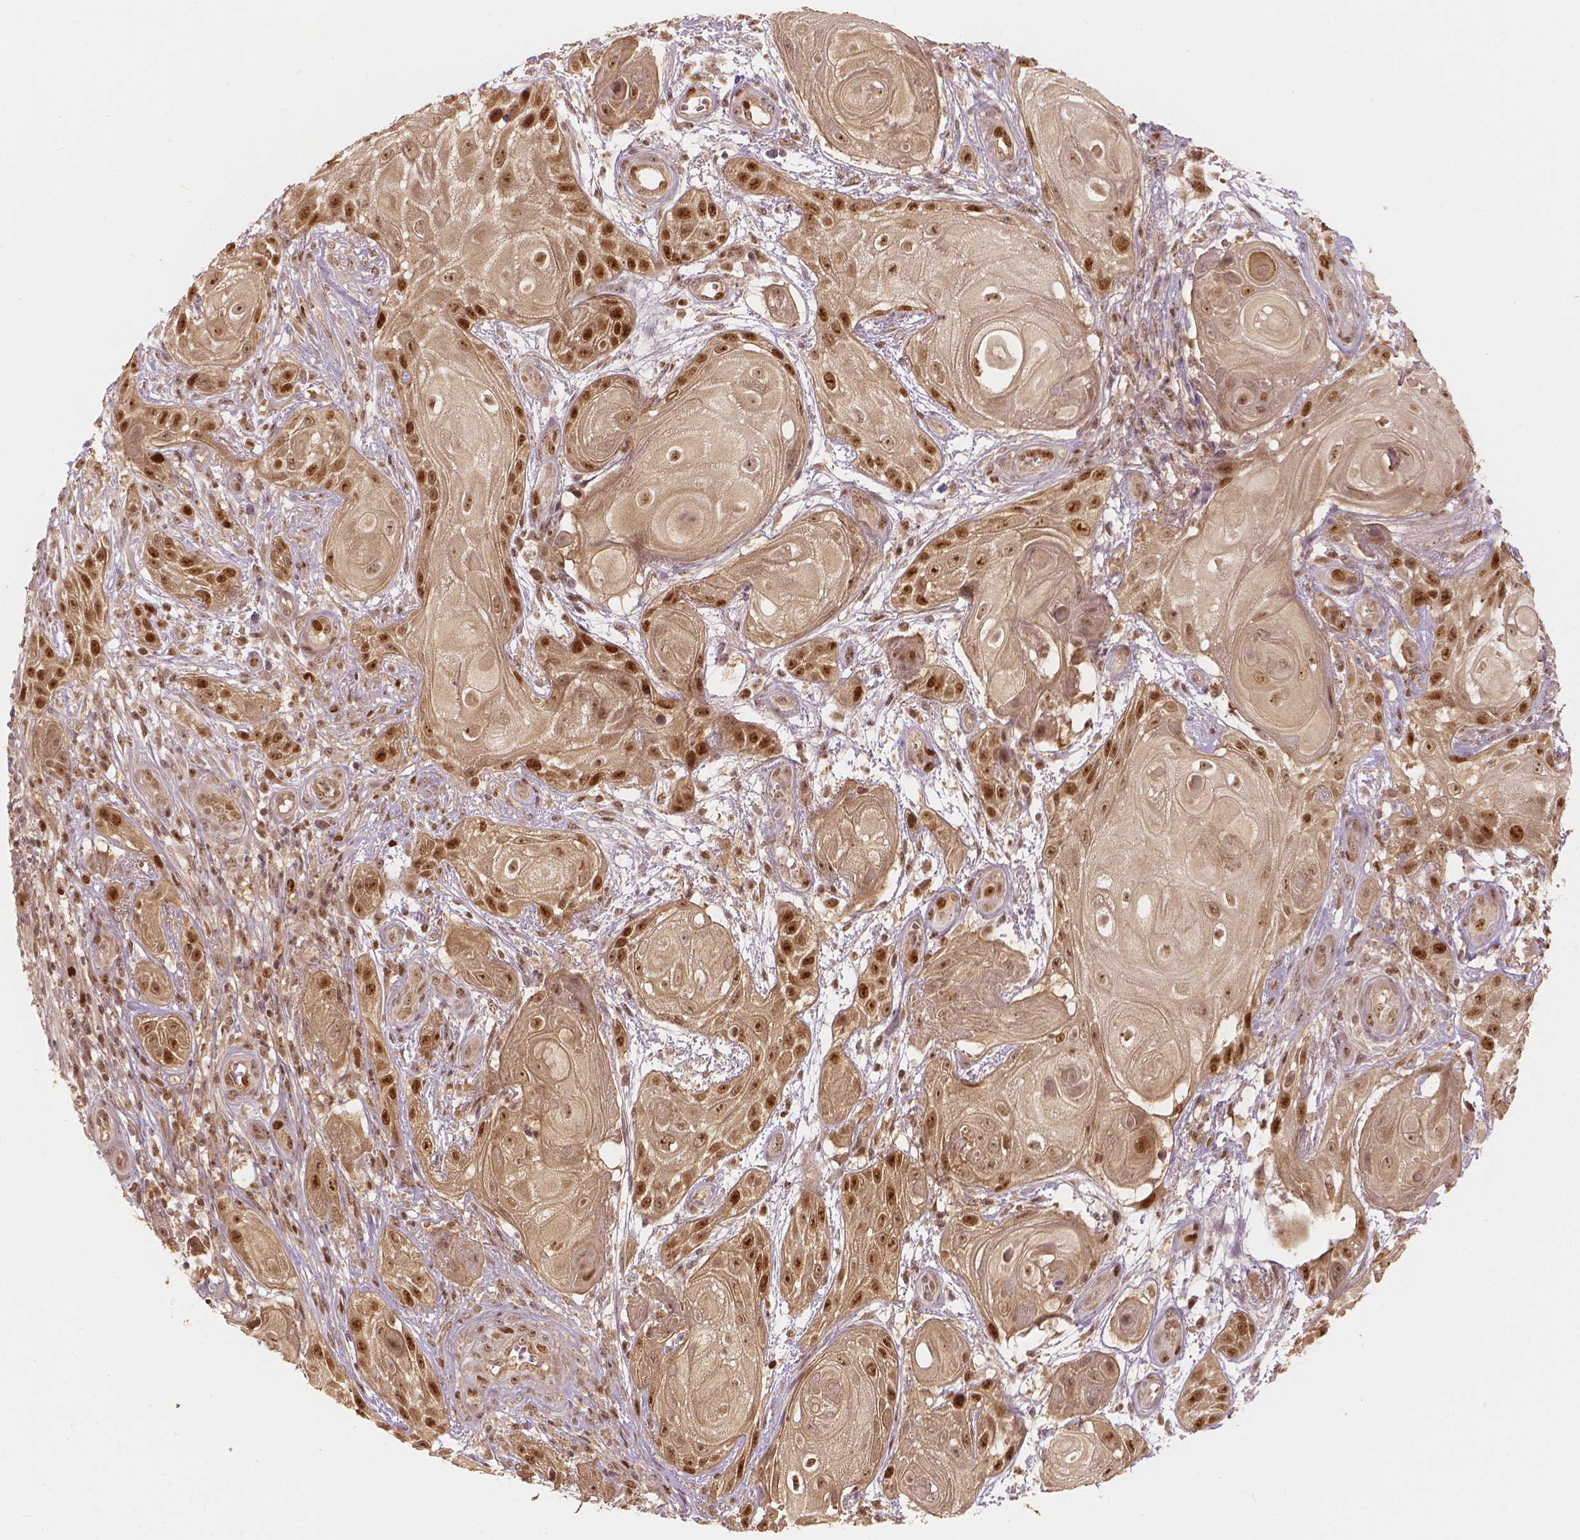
{"staining": {"intensity": "moderate", "quantity": ">75%", "location": "nuclear"}, "tissue": "skin cancer", "cell_type": "Tumor cells", "image_type": "cancer", "snomed": [{"axis": "morphology", "description": "Squamous cell carcinoma, NOS"}, {"axis": "topography", "description": "Skin"}], "caption": "Protein staining by immunohistochemistry (IHC) reveals moderate nuclear positivity in approximately >75% of tumor cells in skin cancer.", "gene": "NSD2", "patient": {"sex": "male", "age": 62}}